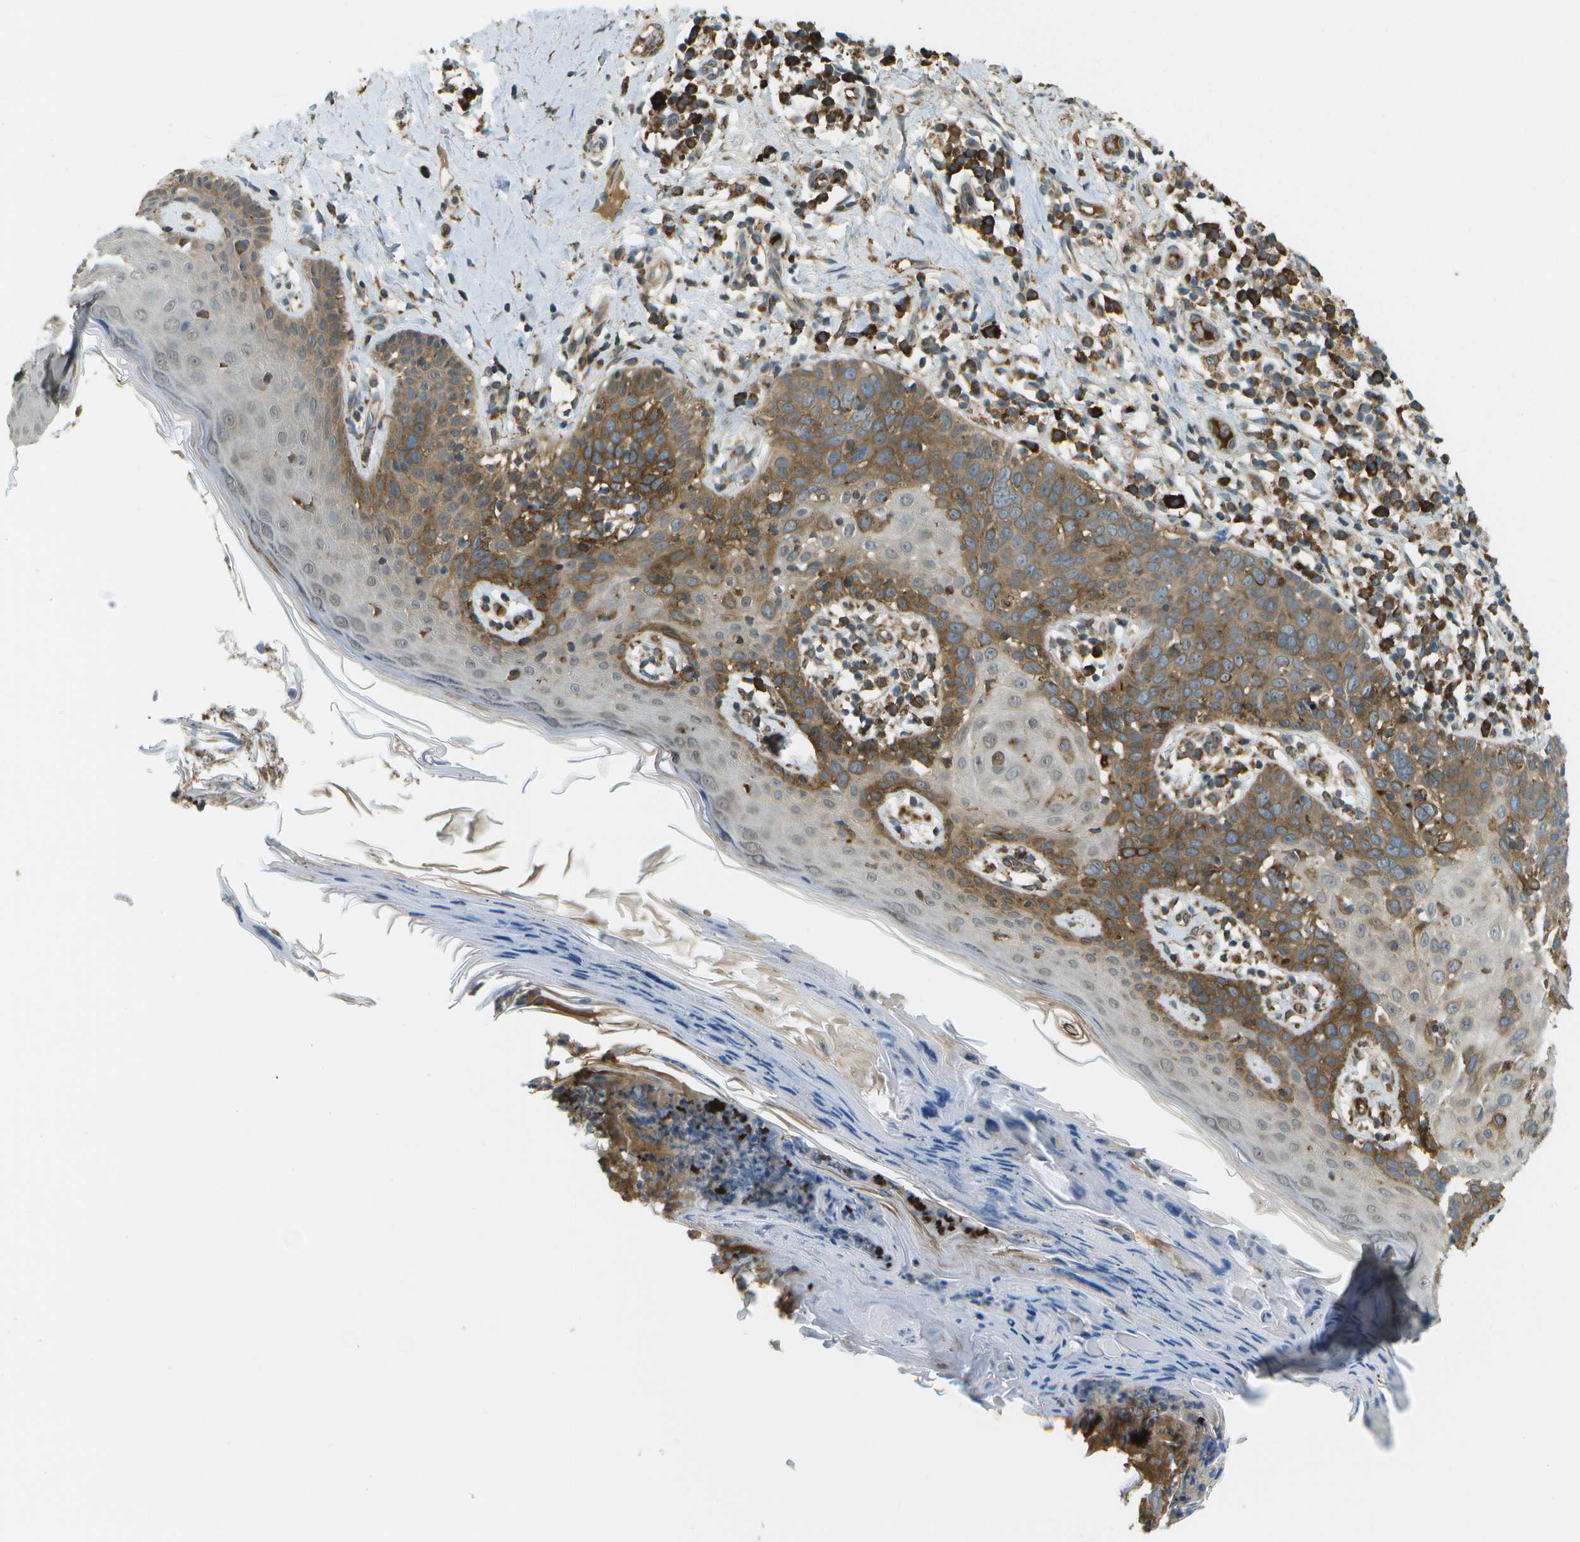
{"staining": {"intensity": "moderate", "quantity": "25%-75%", "location": "cytoplasmic/membranous"}, "tissue": "skin cancer", "cell_type": "Tumor cells", "image_type": "cancer", "snomed": [{"axis": "morphology", "description": "Squamous cell carcinoma in situ, NOS"}, {"axis": "morphology", "description": "Squamous cell carcinoma, NOS"}, {"axis": "topography", "description": "Skin"}], "caption": "Human squamous cell carcinoma in situ (skin) stained for a protein (brown) shows moderate cytoplasmic/membranous positive positivity in approximately 25%-75% of tumor cells.", "gene": "USP30", "patient": {"sex": "male", "age": 93}}